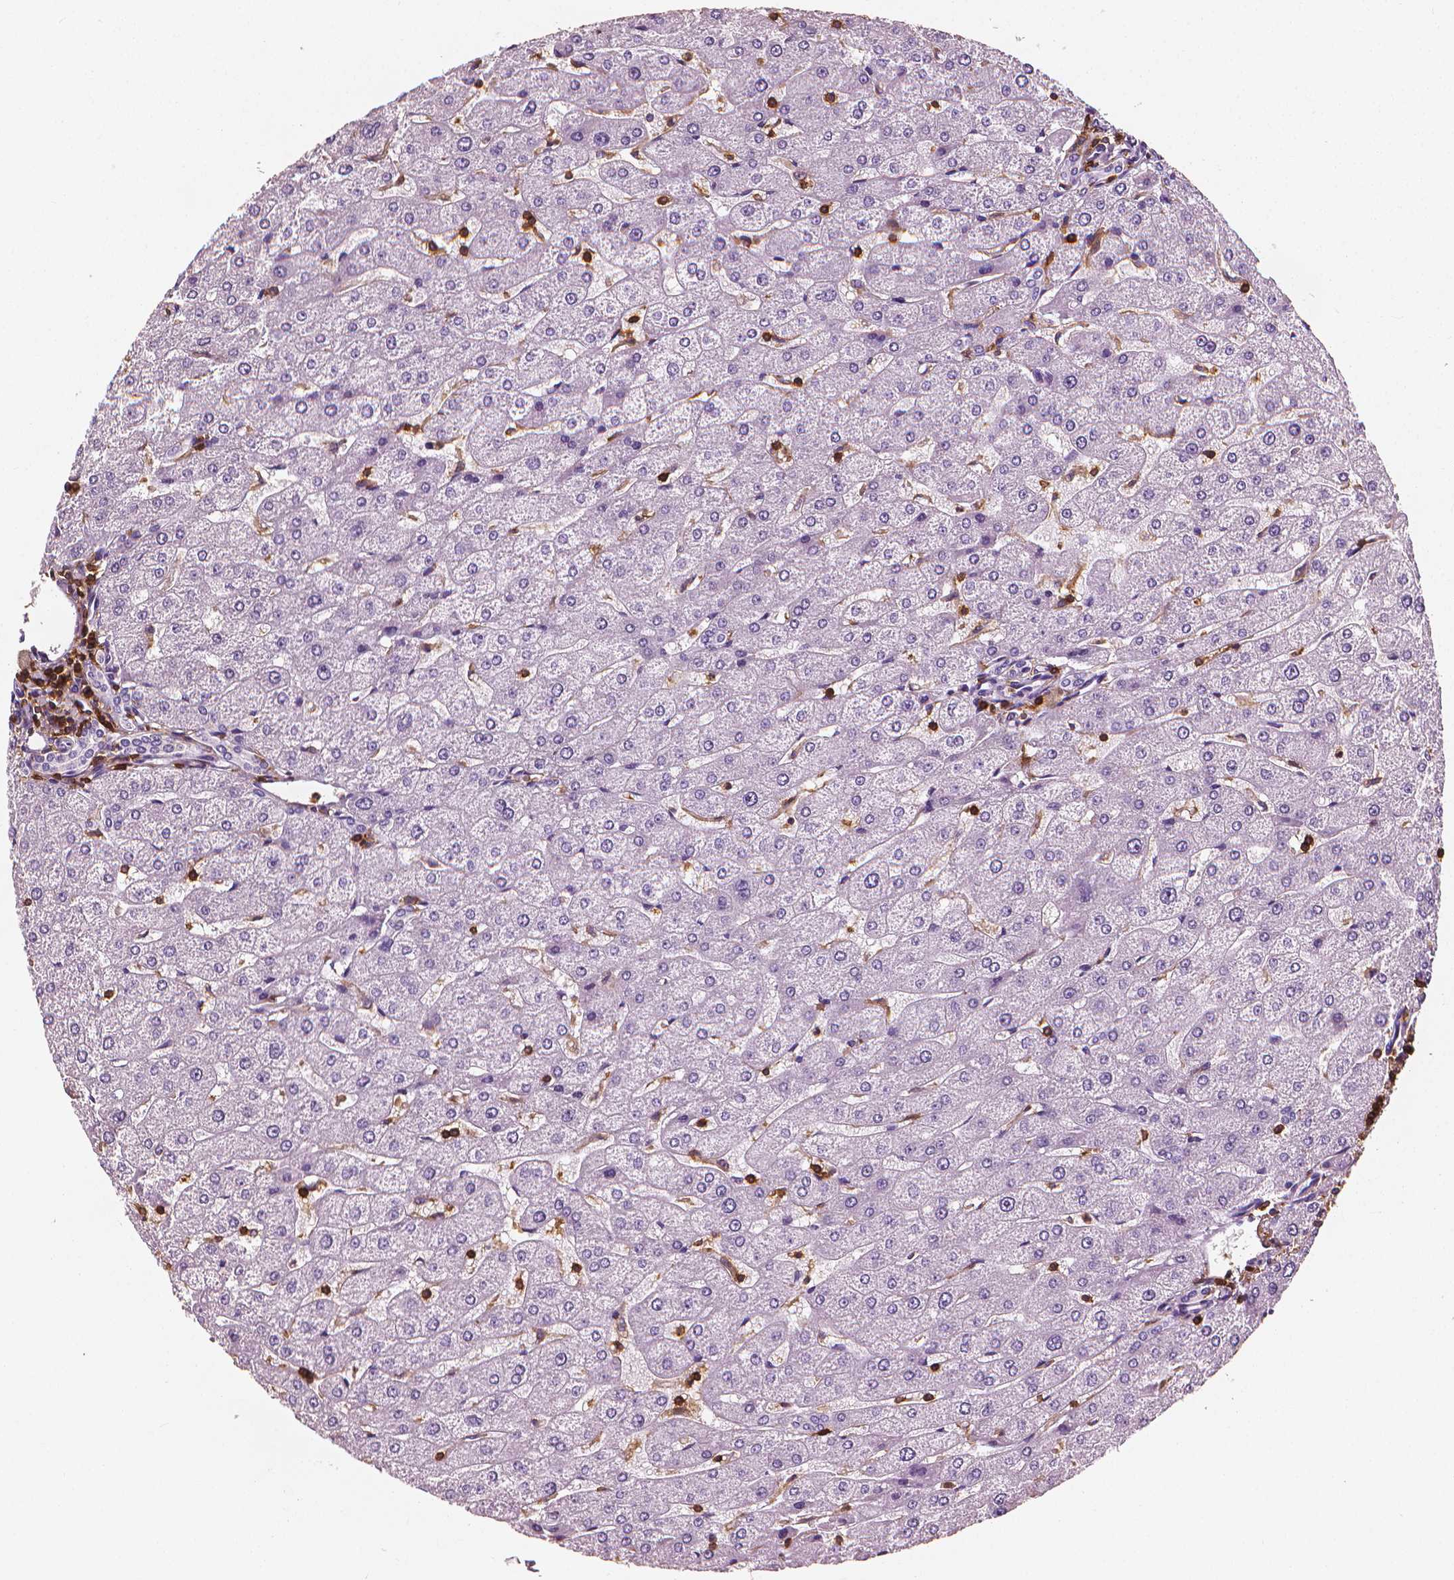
{"staining": {"intensity": "negative", "quantity": "none", "location": "none"}, "tissue": "liver", "cell_type": "Cholangiocytes", "image_type": "normal", "snomed": [{"axis": "morphology", "description": "Normal tissue, NOS"}, {"axis": "topography", "description": "Liver"}], "caption": "Human liver stained for a protein using immunohistochemistry demonstrates no positivity in cholangiocytes.", "gene": "PTPRC", "patient": {"sex": "male", "age": 67}}